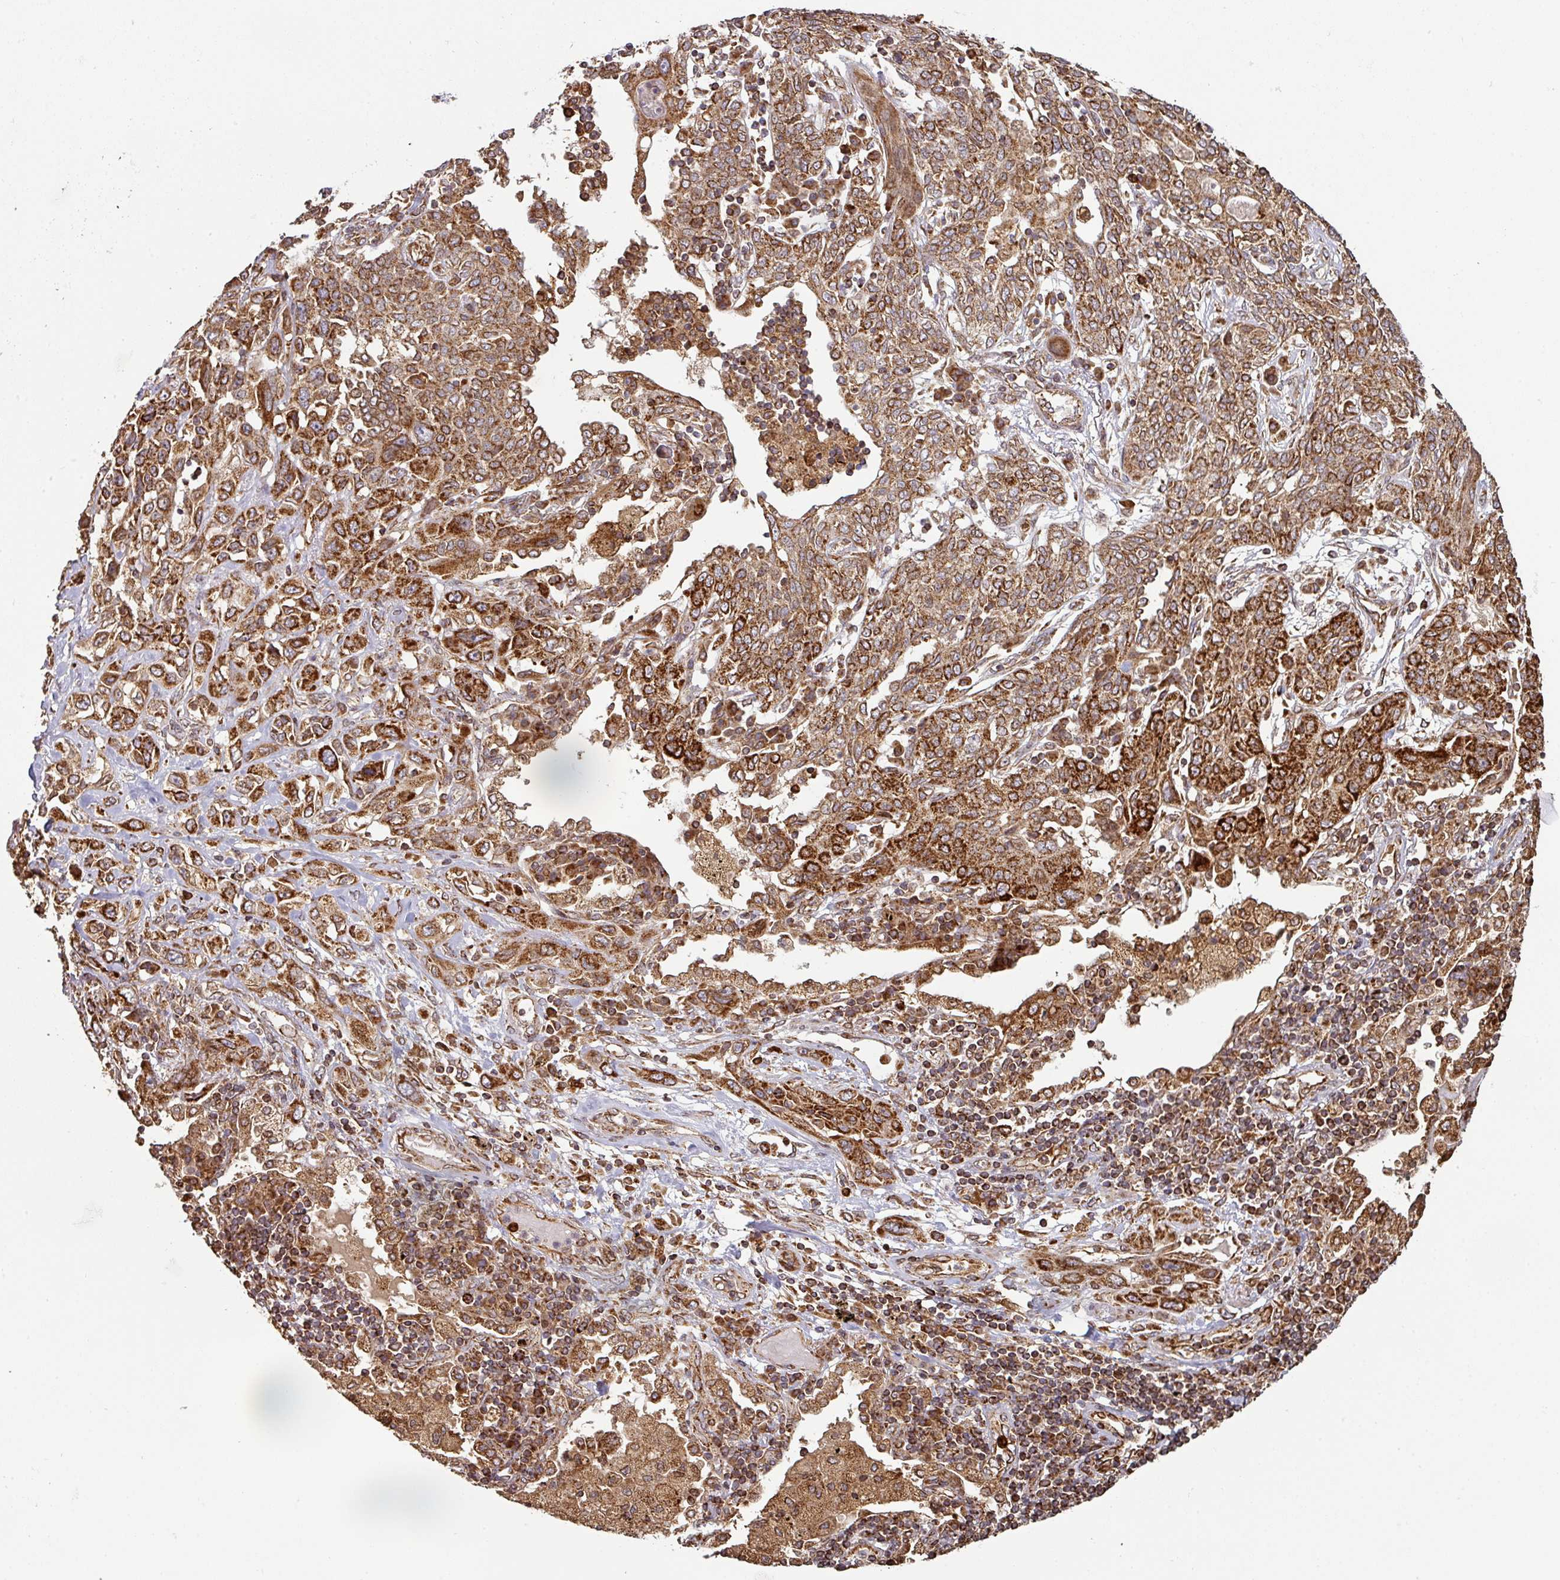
{"staining": {"intensity": "strong", "quantity": ">75%", "location": "cytoplasmic/membranous"}, "tissue": "lung cancer", "cell_type": "Tumor cells", "image_type": "cancer", "snomed": [{"axis": "morphology", "description": "Squamous cell carcinoma, NOS"}, {"axis": "topography", "description": "Lung"}], "caption": "Immunohistochemical staining of lung squamous cell carcinoma reveals strong cytoplasmic/membranous protein positivity in approximately >75% of tumor cells.", "gene": "TRAP1", "patient": {"sex": "female", "age": 70}}